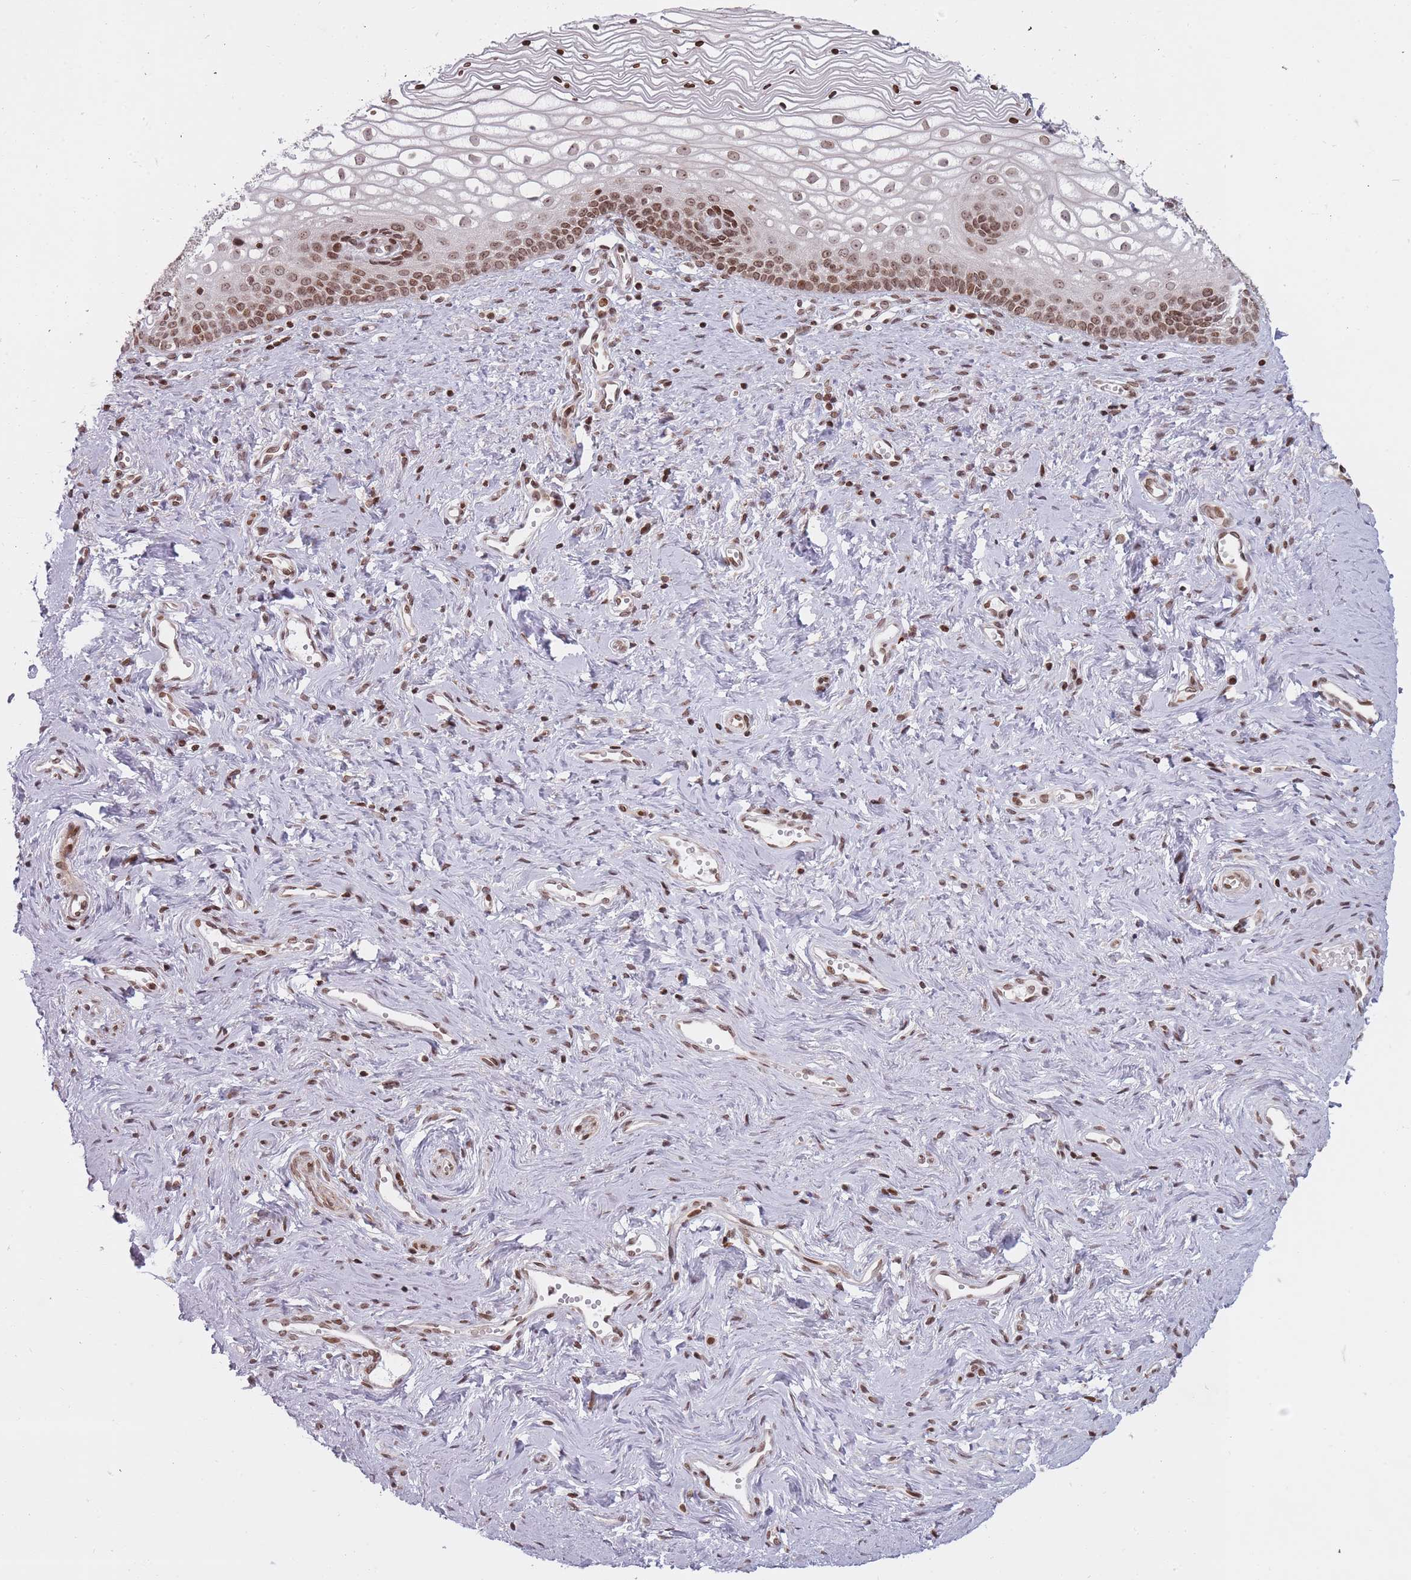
{"staining": {"intensity": "moderate", "quantity": ">75%", "location": "nuclear"}, "tissue": "vagina", "cell_type": "Squamous epithelial cells", "image_type": "normal", "snomed": [{"axis": "morphology", "description": "Normal tissue, NOS"}, {"axis": "topography", "description": "Vagina"}], "caption": "Immunohistochemistry photomicrograph of normal vagina stained for a protein (brown), which reveals medium levels of moderate nuclear staining in approximately >75% of squamous epithelial cells.", "gene": "TMC6", "patient": {"sex": "female", "age": 59}}